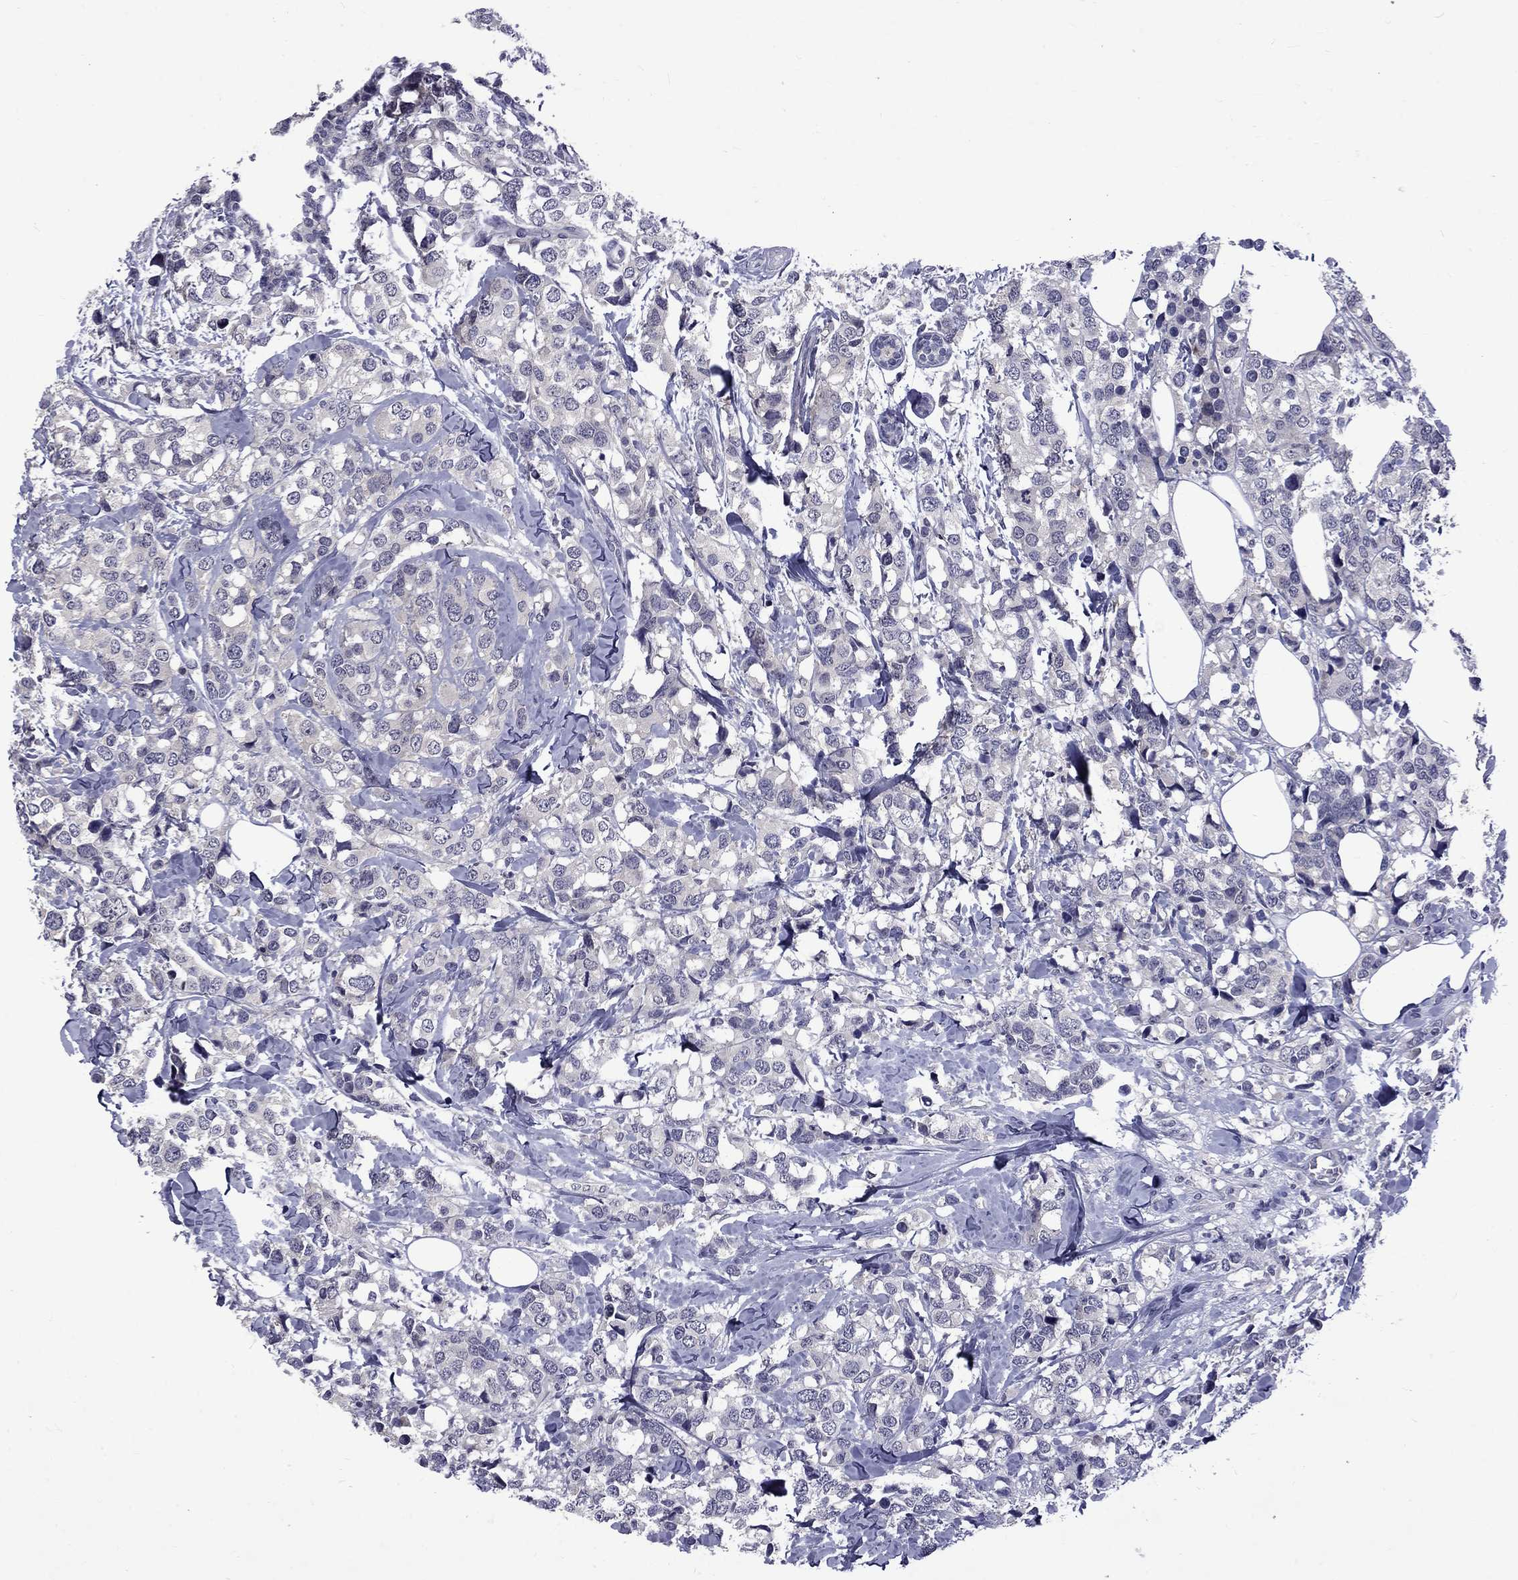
{"staining": {"intensity": "negative", "quantity": "none", "location": "none"}, "tissue": "breast cancer", "cell_type": "Tumor cells", "image_type": "cancer", "snomed": [{"axis": "morphology", "description": "Lobular carcinoma"}, {"axis": "topography", "description": "Breast"}], "caption": "Tumor cells are negative for protein expression in human breast cancer (lobular carcinoma). Nuclei are stained in blue.", "gene": "SNTA1", "patient": {"sex": "female", "age": 59}}